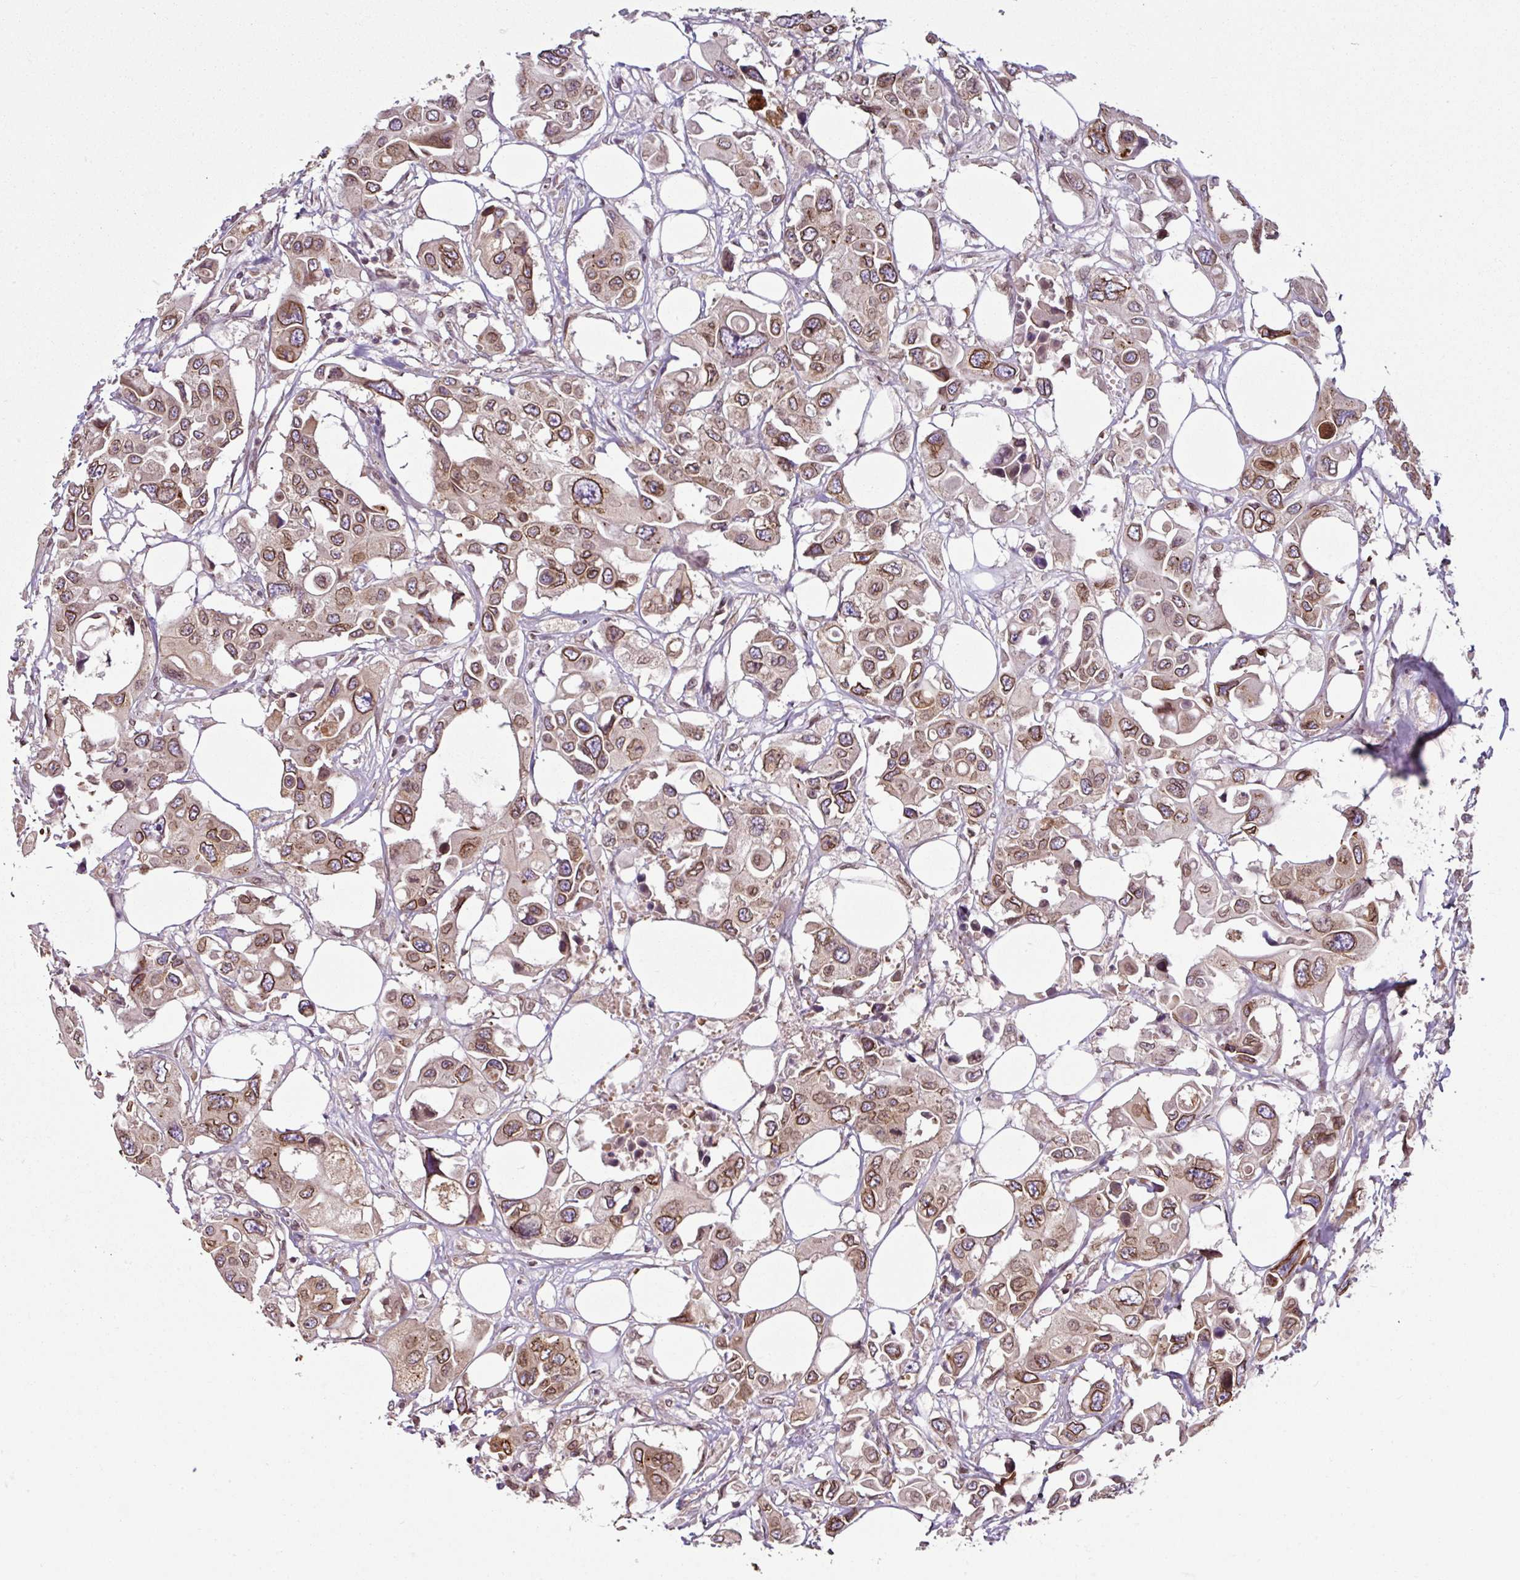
{"staining": {"intensity": "moderate", "quantity": ">75%", "location": "cytoplasmic/membranous,nuclear"}, "tissue": "colorectal cancer", "cell_type": "Tumor cells", "image_type": "cancer", "snomed": [{"axis": "morphology", "description": "Adenocarcinoma, NOS"}, {"axis": "topography", "description": "Colon"}], "caption": "Tumor cells exhibit medium levels of moderate cytoplasmic/membranous and nuclear expression in about >75% of cells in colorectal adenocarcinoma. Using DAB (3,3'-diaminobenzidine) (brown) and hematoxylin (blue) stains, captured at high magnification using brightfield microscopy.", "gene": "RANGAP1", "patient": {"sex": "male", "age": 77}}